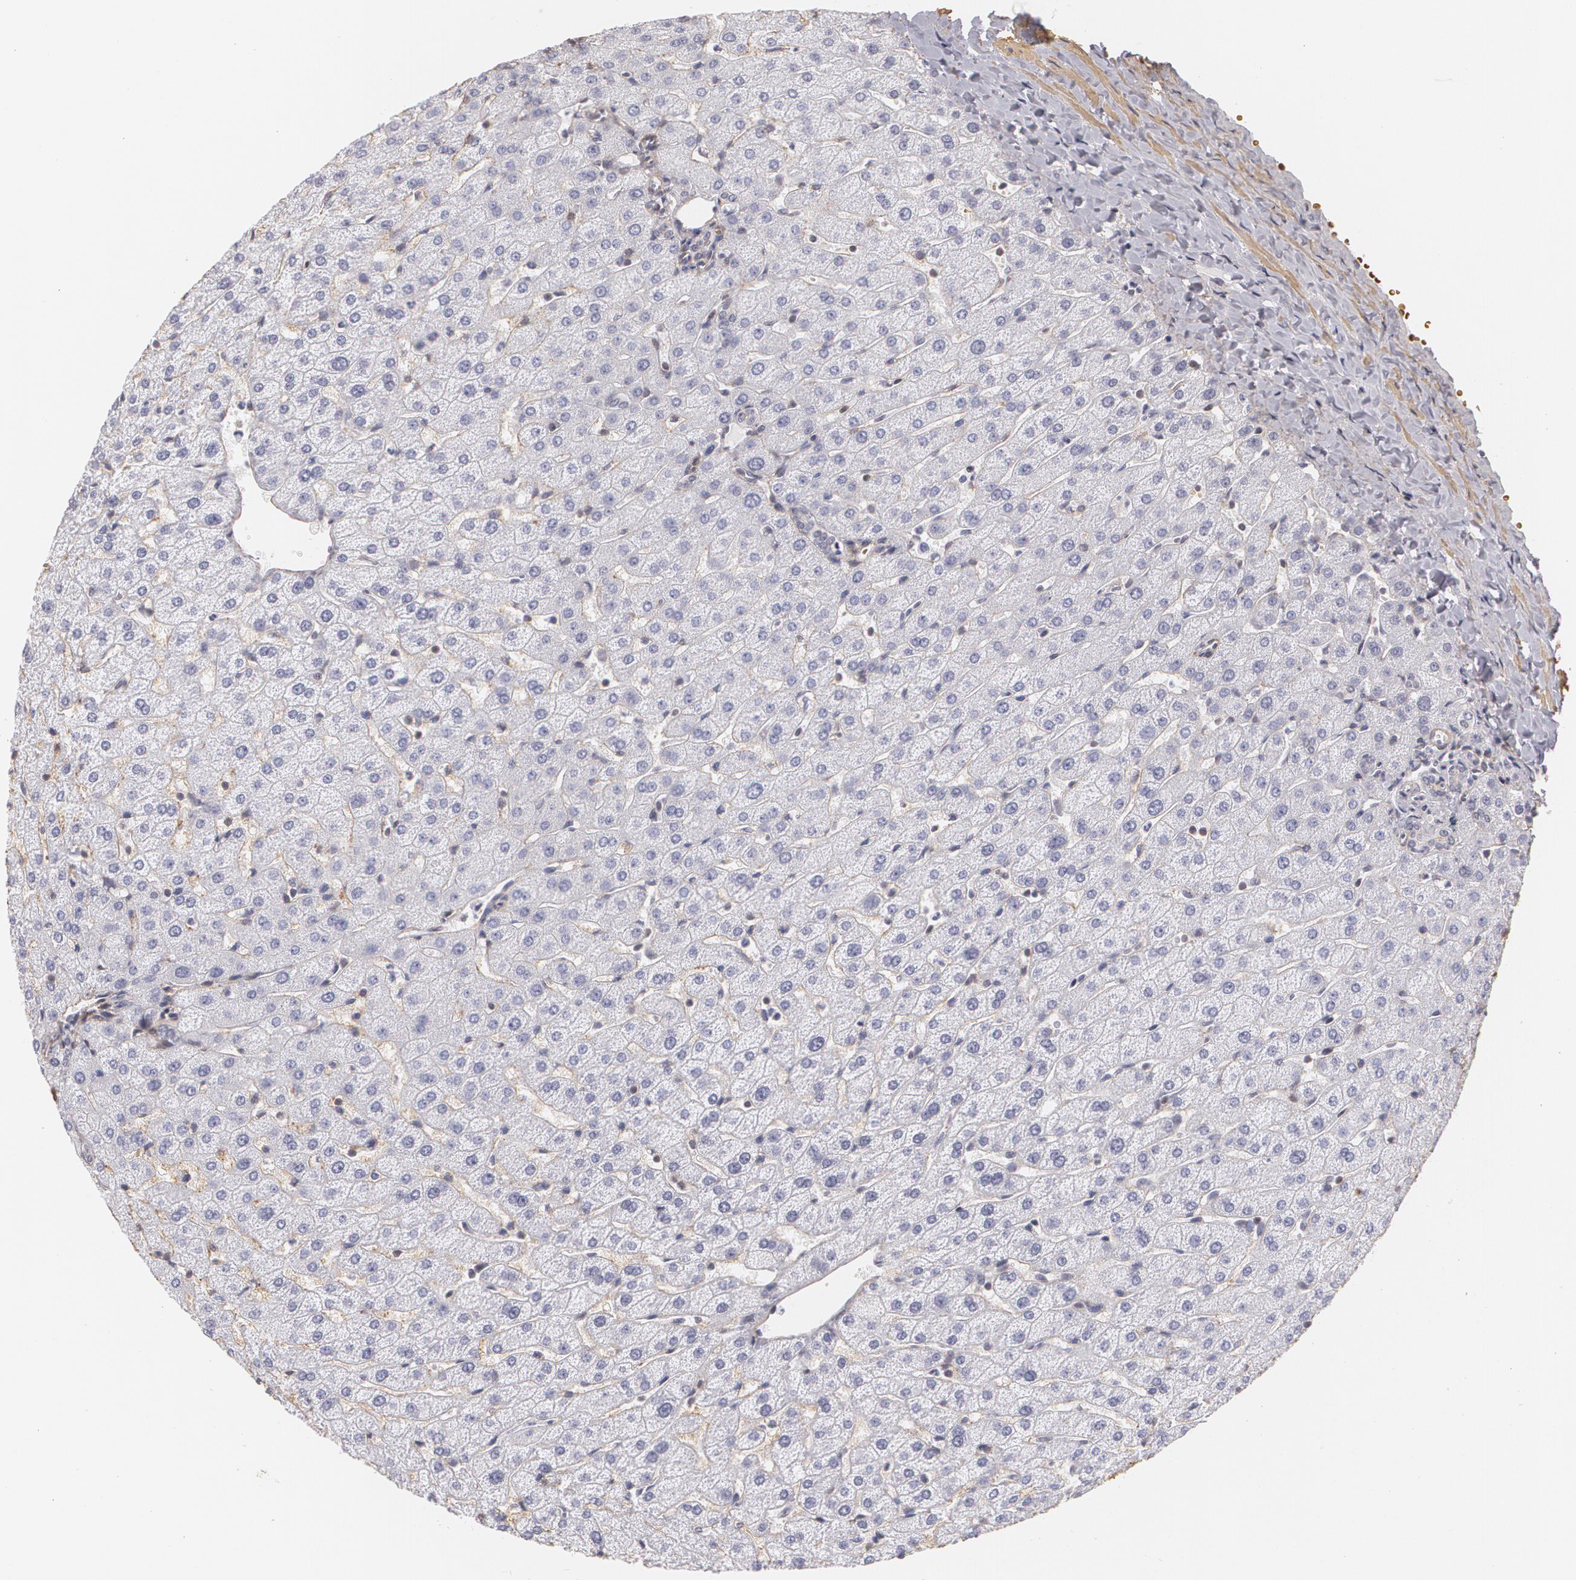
{"staining": {"intensity": "negative", "quantity": "none", "location": "none"}, "tissue": "liver", "cell_type": "Cholangiocytes", "image_type": "normal", "snomed": [{"axis": "morphology", "description": "Normal tissue, NOS"}, {"axis": "morphology", "description": "Fibrosis, NOS"}, {"axis": "topography", "description": "Liver"}], "caption": "IHC of benign liver demonstrates no positivity in cholangiocytes.", "gene": "VAMP1", "patient": {"sex": "female", "age": 29}}